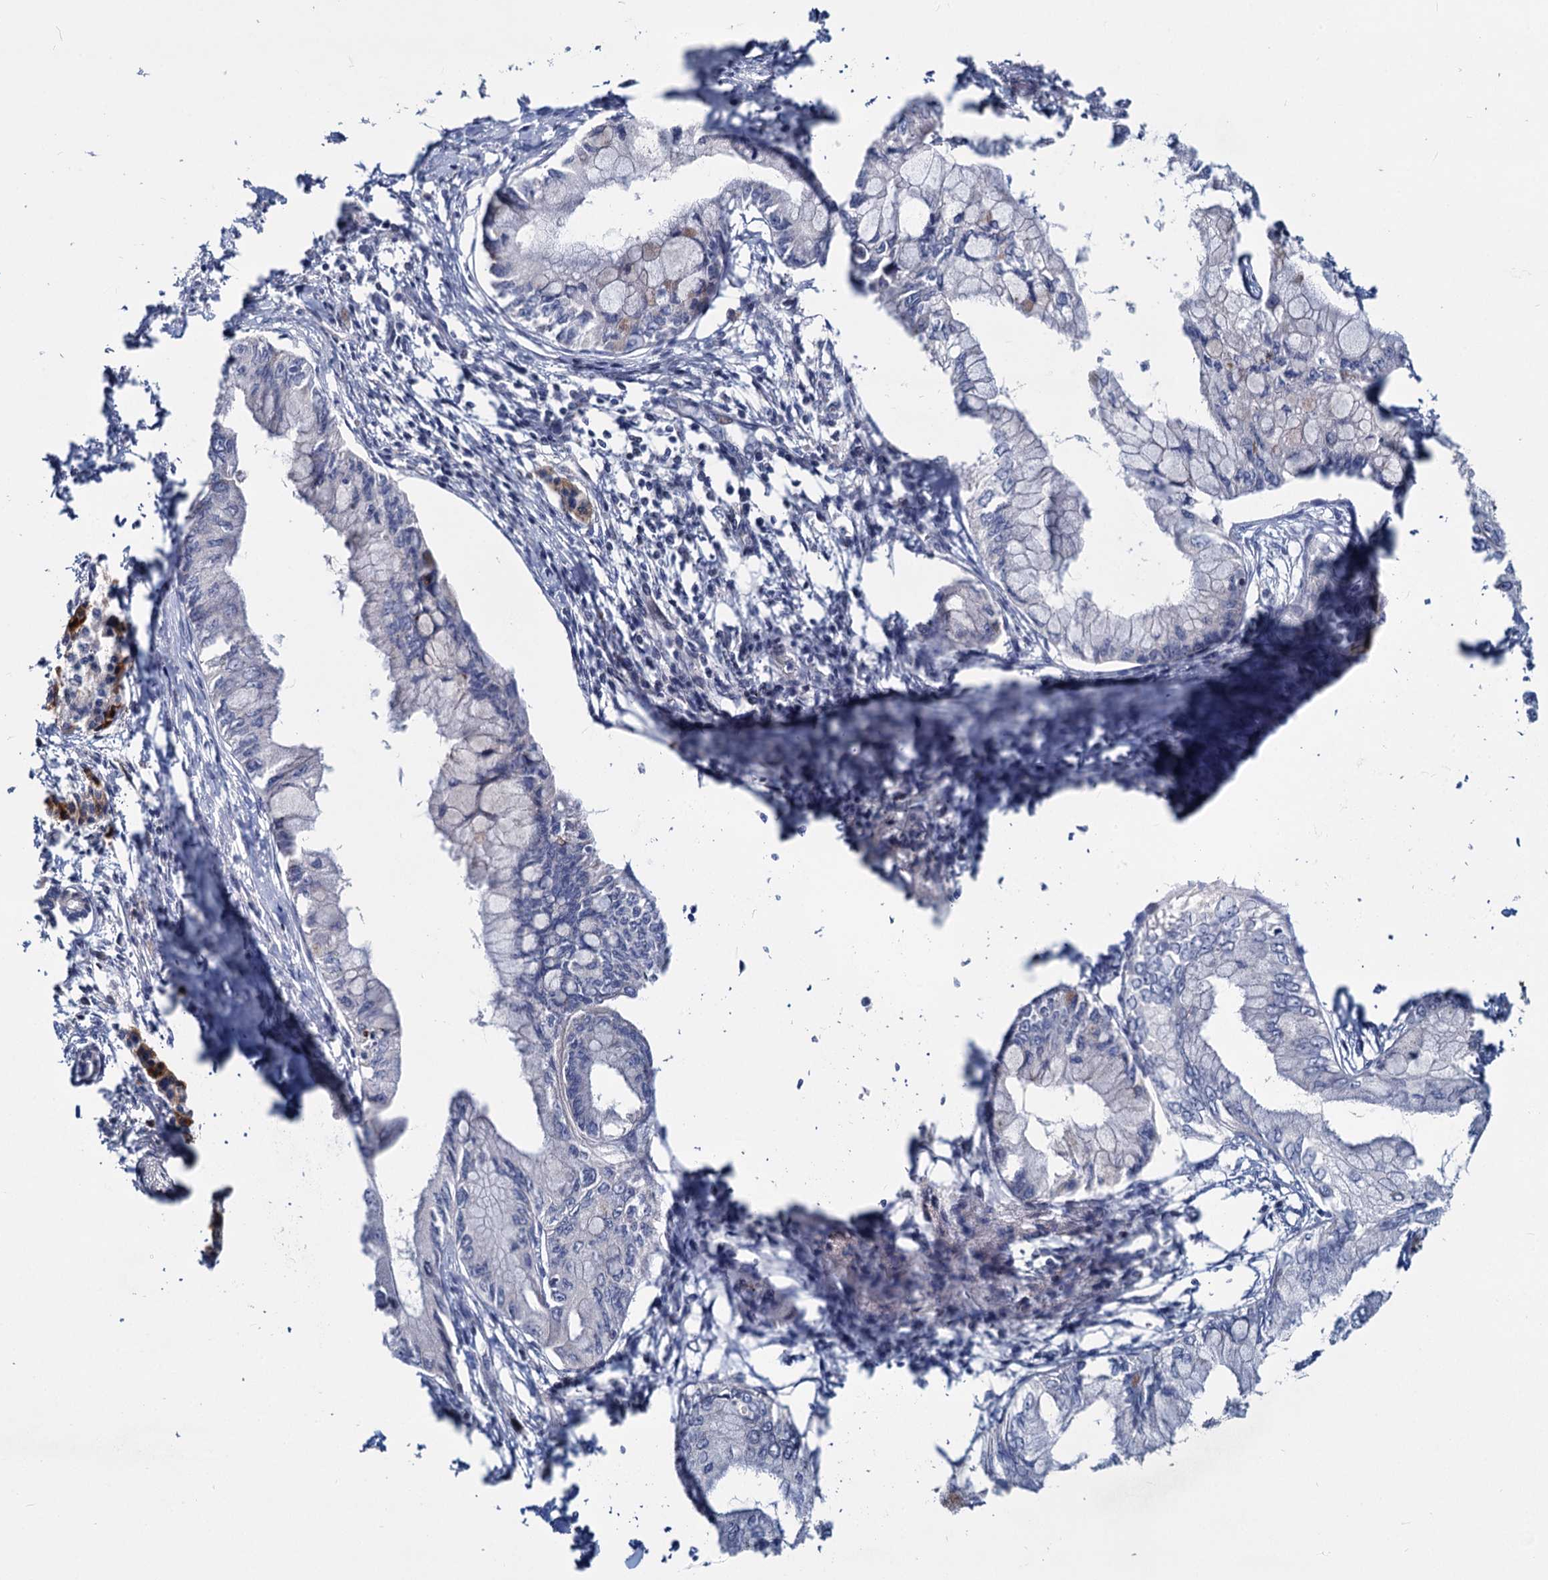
{"staining": {"intensity": "moderate", "quantity": "<25%", "location": "cytoplasmic/membranous"}, "tissue": "pancreatic cancer", "cell_type": "Tumor cells", "image_type": "cancer", "snomed": [{"axis": "morphology", "description": "Adenocarcinoma, NOS"}, {"axis": "topography", "description": "Pancreas"}], "caption": "Brown immunohistochemical staining in human pancreatic adenocarcinoma exhibits moderate cytoplasmic/membranous staining in about <25% of tumor cells.", "gene": "DCUN1D2", "patient": {"sex": "male", "age": 48}}